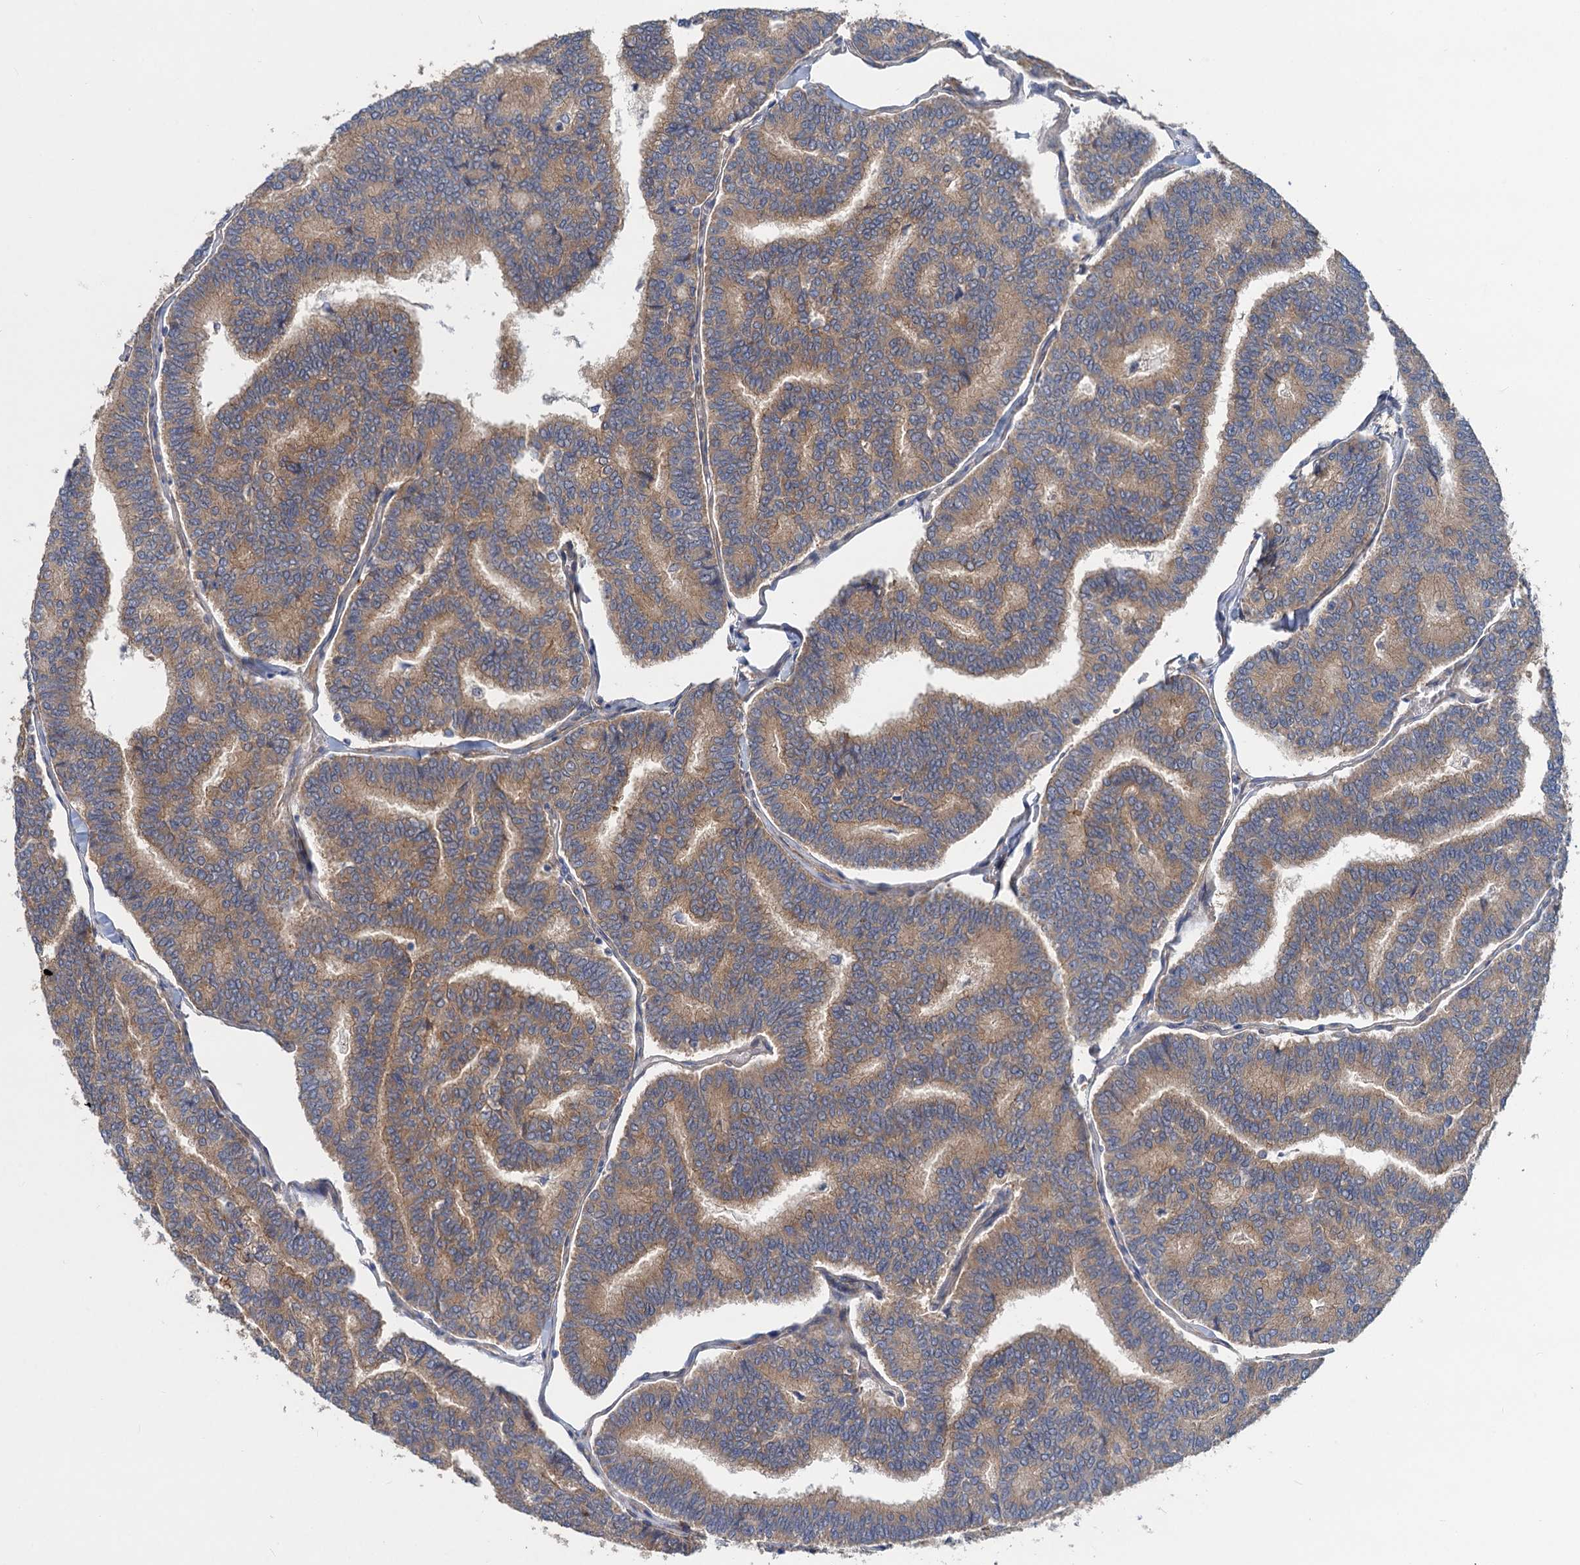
{"staining": {"intensity": "weak", "quantity": ">75%", "location": "cytoplasmic/membranous"}, "tissue": "thyroid cancer", "cell_type": "Tumor cells", "image_type": "cancer", "snomed": [{"axis": "morphology", "description": "Papillary adenocarcinoma, NOS"}, {"axis": "topography", "description": "Thyroid gland"}], "caption": "Brown immunohistochemical staining in thyroid cancer (papillary adenocarcinoma) displays weak cytoplasmic/membranous expression in approximately >75% of tumor cells. (brown staining indicates protein expression, while blue staining denotes nuclei).", "gene": "PJA2", "patient": {"sex": "female", "age": 35}}